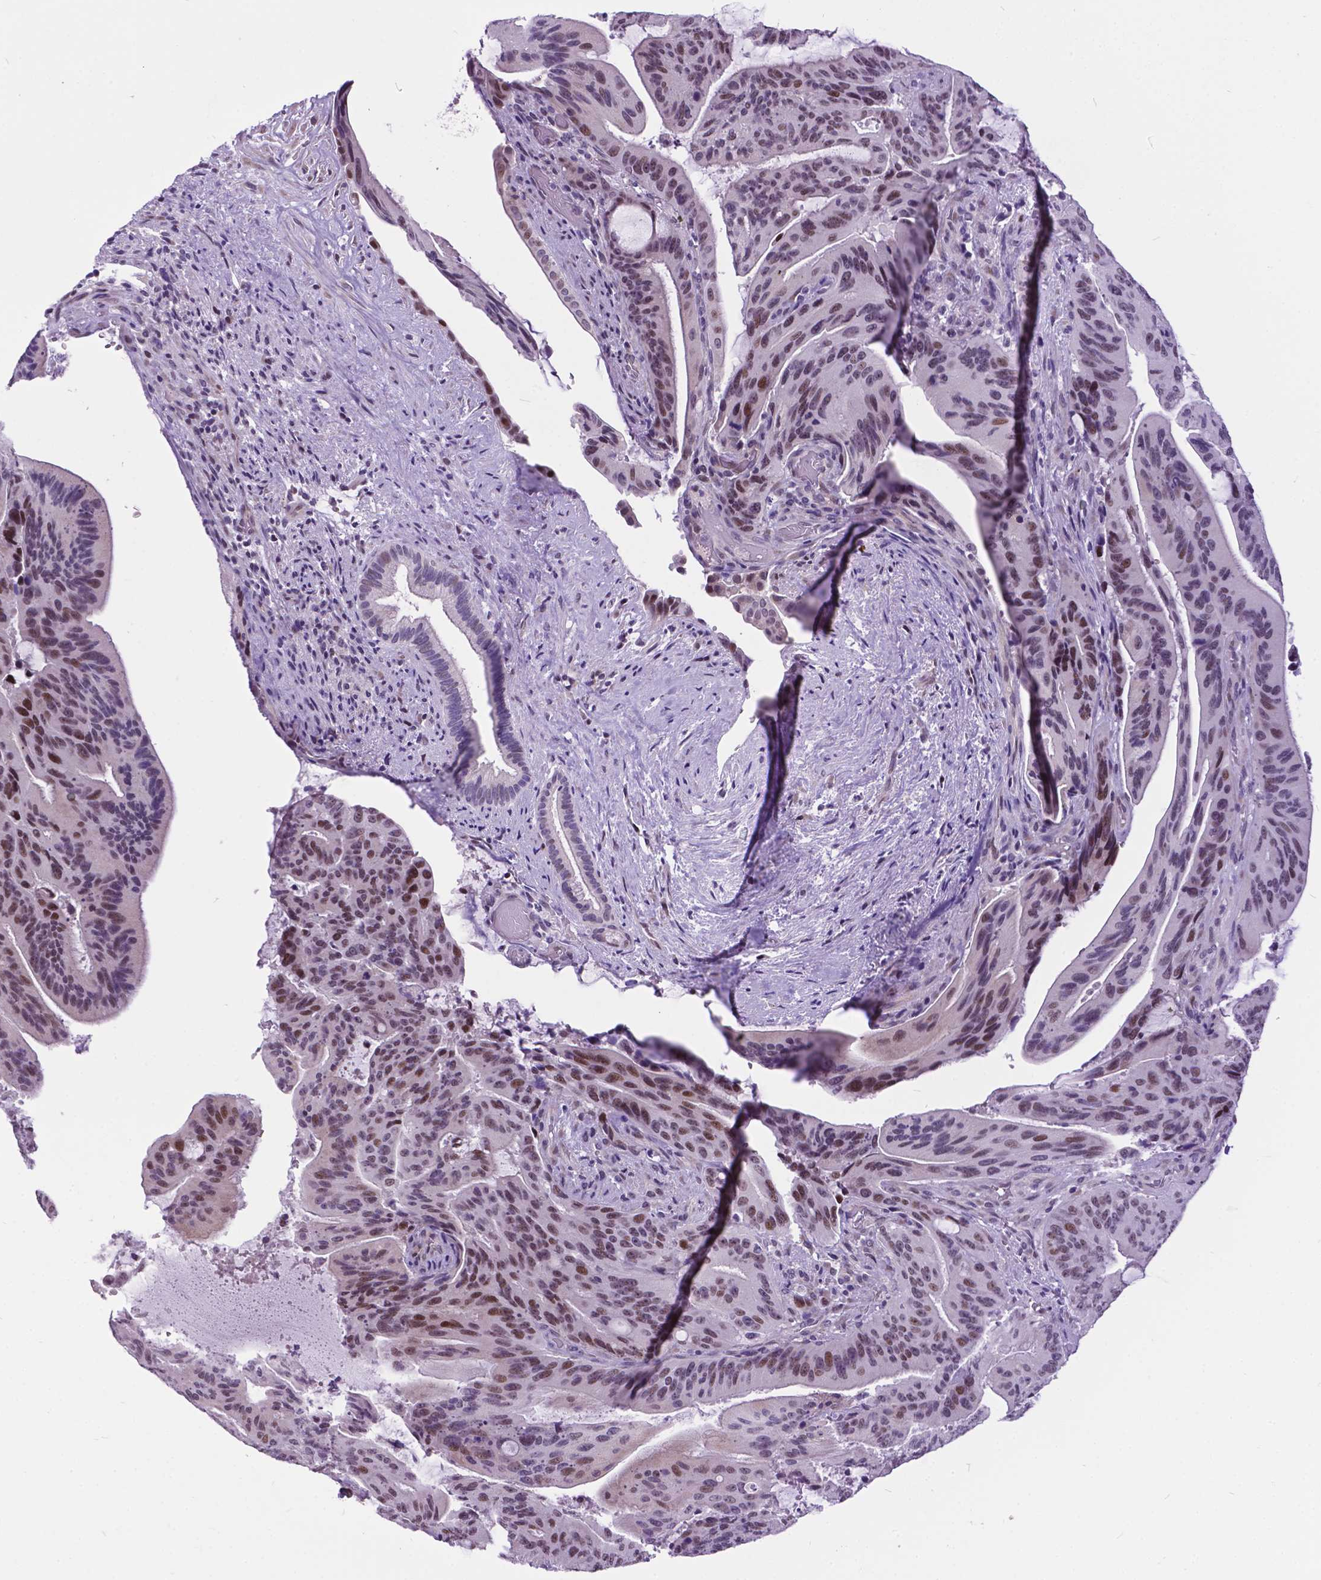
{"staining": {"intensity": "moderate", "quantity": ">75%", "location": "nuclear"}, "tissue": "liver cancer", "cell_type": "Tumor cells", "image_type": "cancer", "snomed": [{"axis": "morphology", "description": "Cholangiocarcinoma"}, {"axis": "topography", "description": "Liver"}], "caption": "Human liver cancer stained with a protein marker reveals moderate staining in tumor cells.", "gene": "DPF3", "patient": {"sex": "female", "age": 73}}